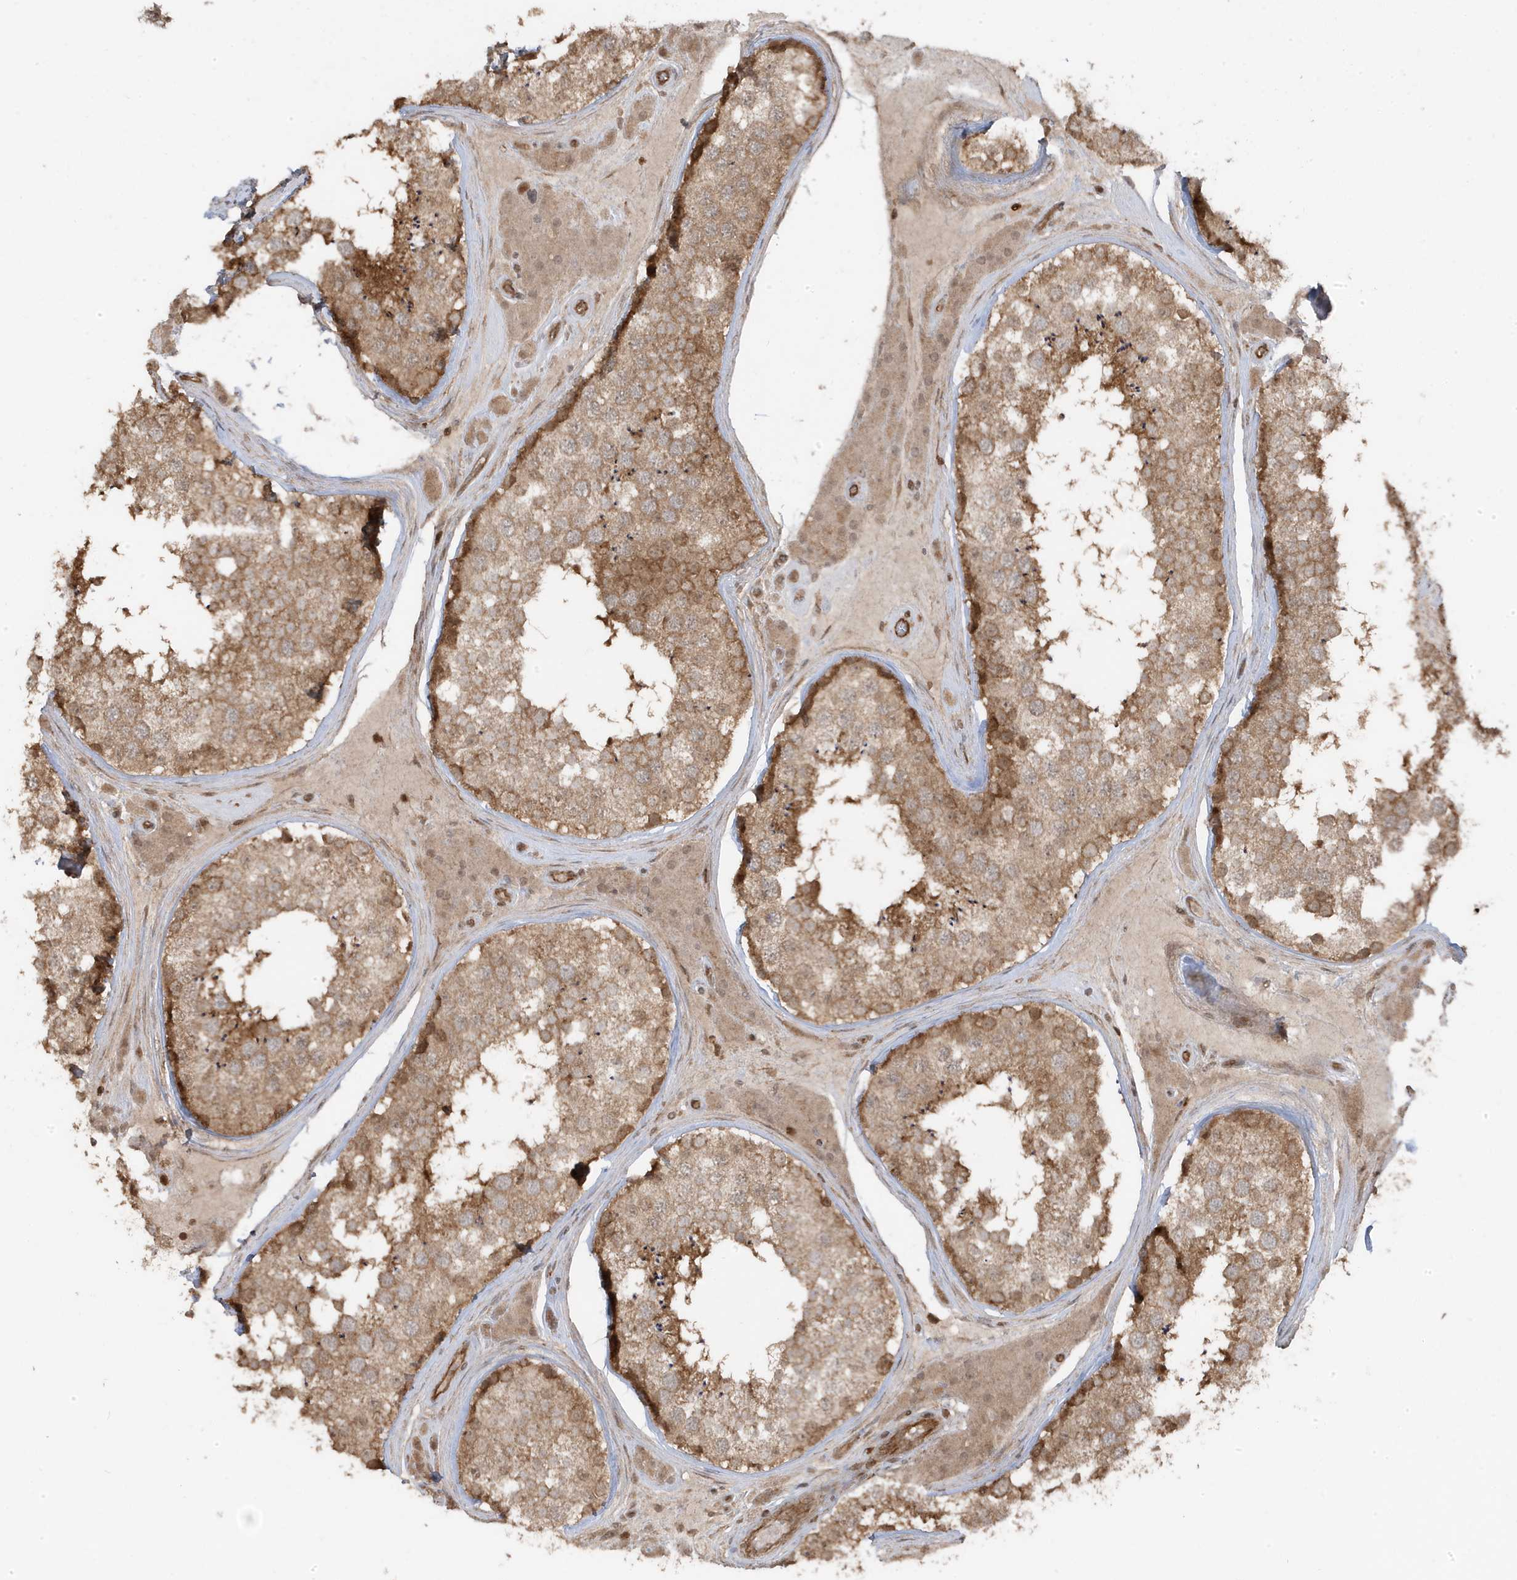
{"staining": {"intensity": "moderate", "quantity": ">75%", "location": "cytoplasmic/membranous"}, "tissue": "testis", "cell_type": "Cells in seminiferous ducts", "image_type": "normal", "snomed": [{"axis": "morphology", "description": "Normal tissue, NOS"}, {"axis": "topography", "description": "Testis"}], "caption": "Cells in seminiferous ducts exhibit medium levels of moderate cytoplasmic/membranous expression in approximately >75% of cells in benign human testis.", "gene": "ASAP1", "patient": {"sex": "male", "age": 46}}